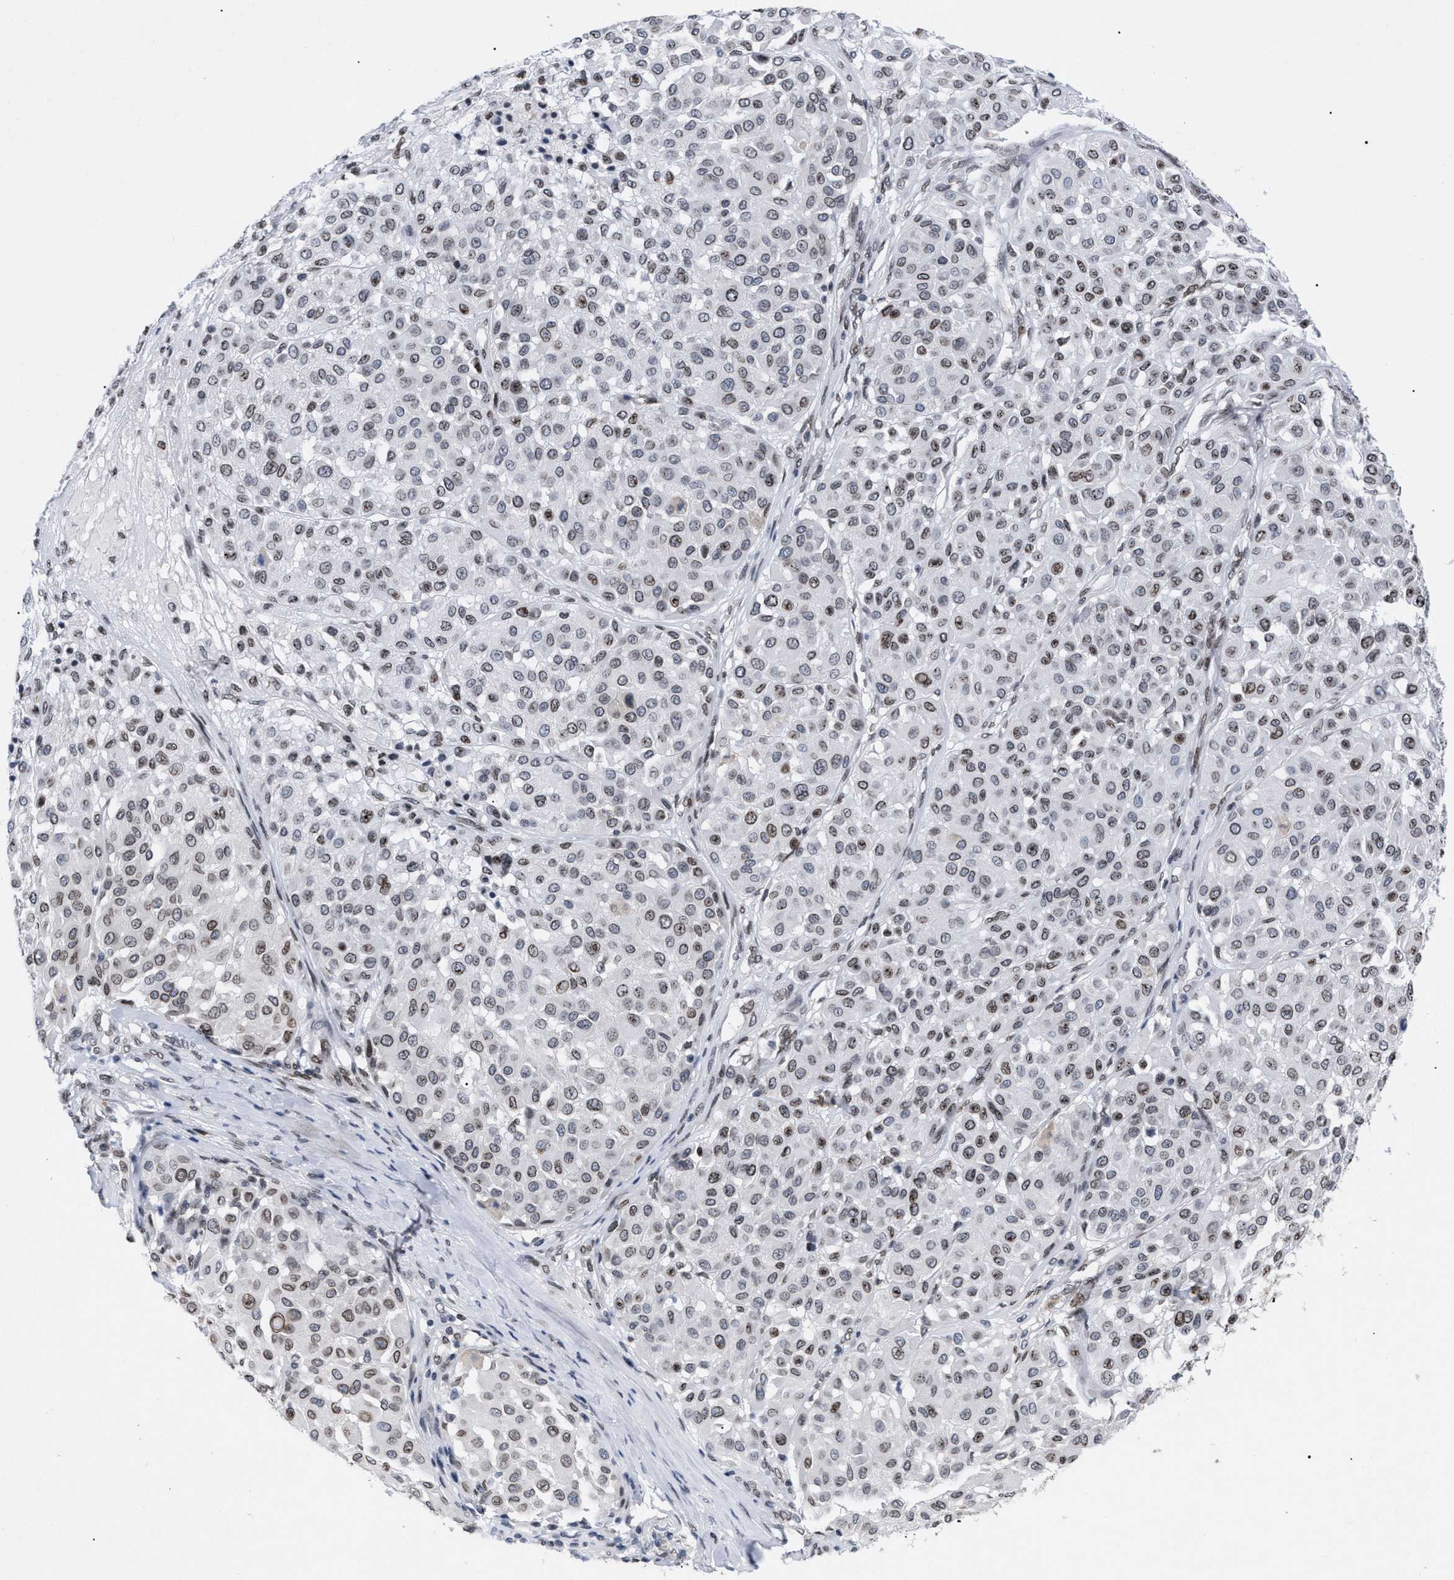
{"staining": {"intensity": "moderate", "quantity": "25%-75%", "location": "cytoplasmic/membranous,nuclear"}, "tissue": "melanoma", "cell_type": "Tumor cells", "image_type": "cancer", "snomed": [{"axis": "morphology", "description": "Malignant melanoma, Metastatic site"}, {"axis": "topography", "description": "Soft tissue"}], "caption": "This is an image of immunohistochemistry staining of melanoma, which shows moderate staining in the cytoplasmic/membranous and nuclear of tumor cells.", "gene": "TPR", "patient": {"sex": "male", "age": 41}}